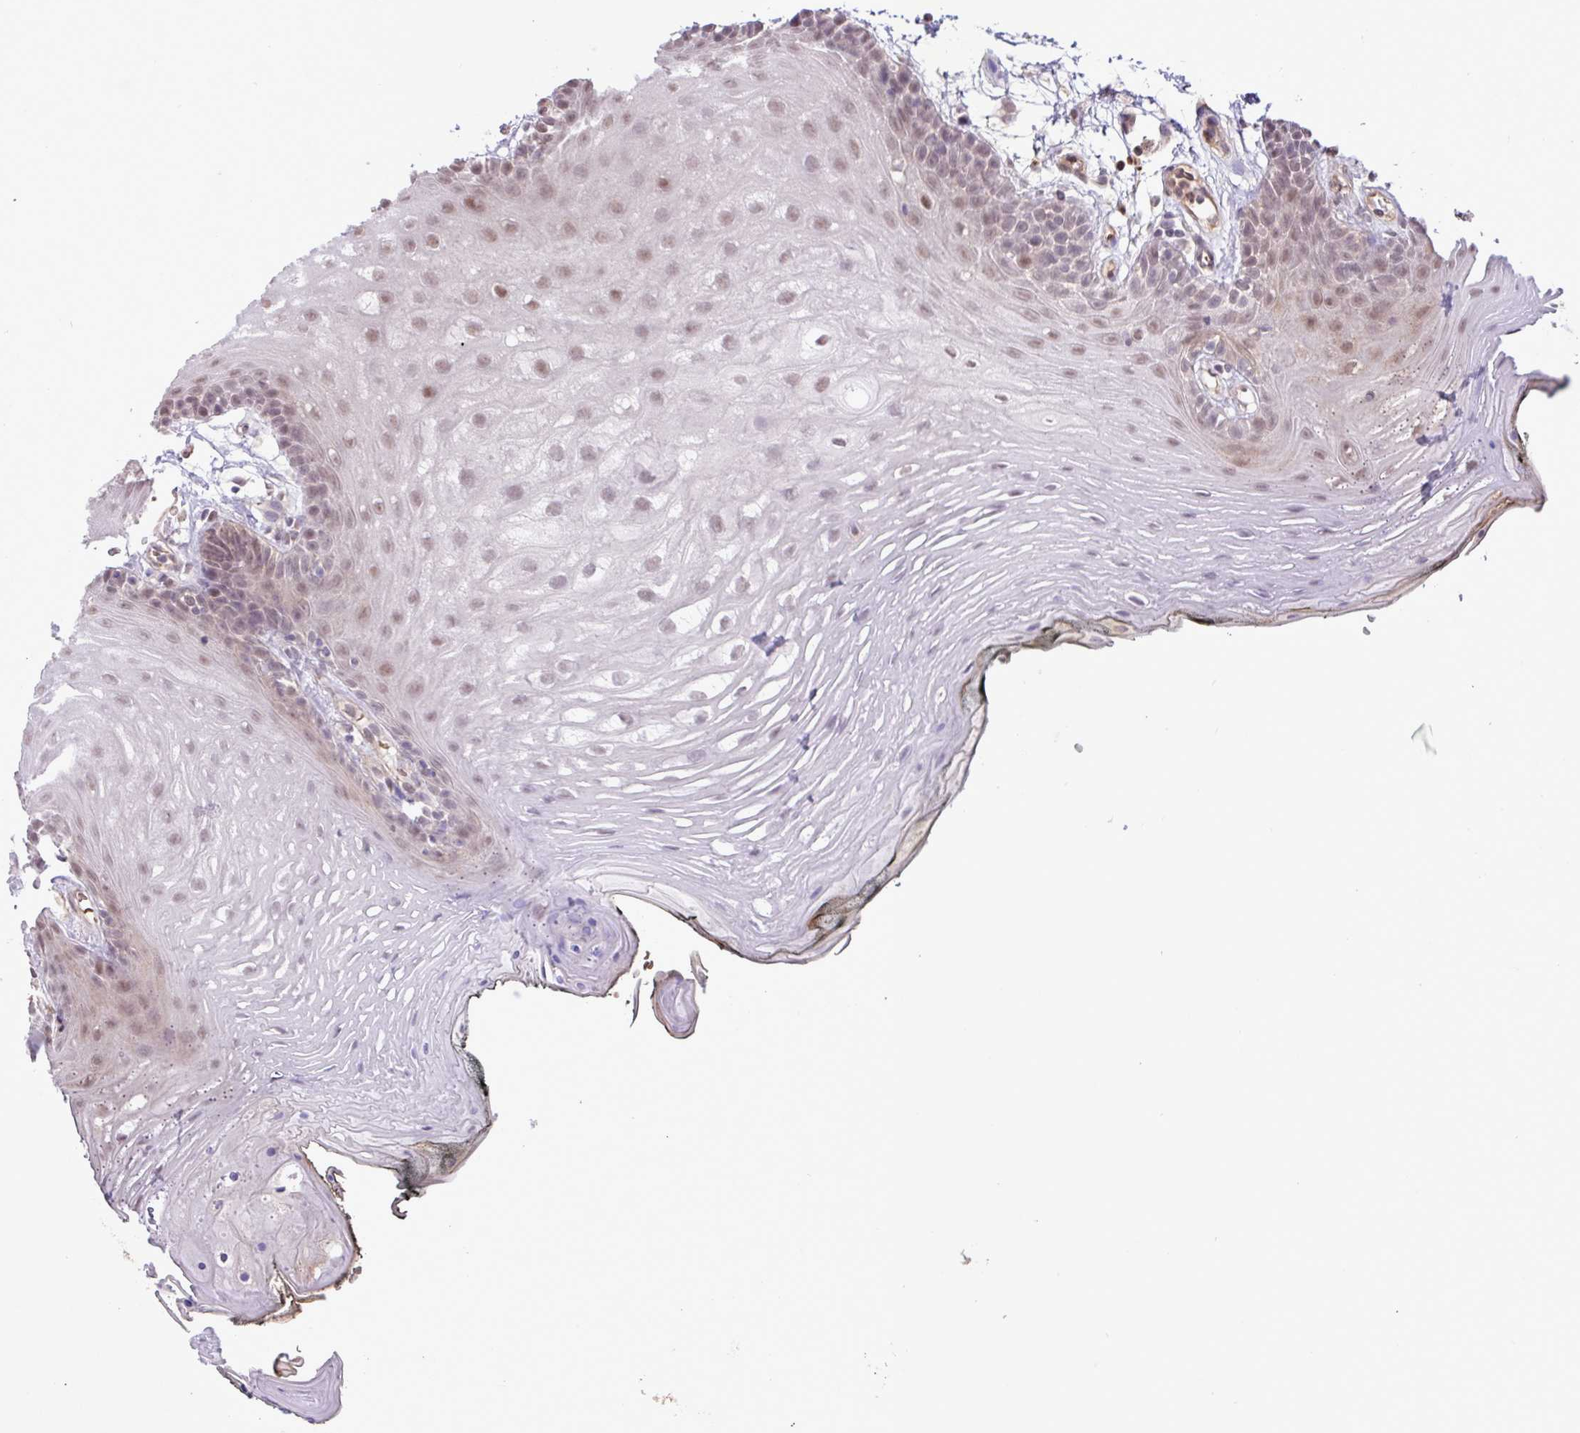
{"staining": {"intensity": "moderate", "quantity": "<25%", "location": "nuclear"}, "tissue": "oral mucosa", "cell_type": "Squamous epithelial cells", "image_type": "normal", "snomed": [{"axis": "morphology", "description": "Normal tissue, NOS"}, {"axis": "topography", "description": "Oral tissue"}, {"axis": "topography", "description": "Tounge, NOS"}], "caption": "High-magnification brightfield microscopy of benign oral mucosa stained with DAB (3,3'-diaminobenzidine) (brown) and counterstained with hematoxylin (blue). squamous epithelial cells exhibit moderate nuclear positivity is identified in about<25% of cells. Immunohistochemistry (ihc) stains the protein of interest in brown and the nuclei are stained blue.", "gene": "CHST11", "patient": {"sex": "female", "age": 81}}